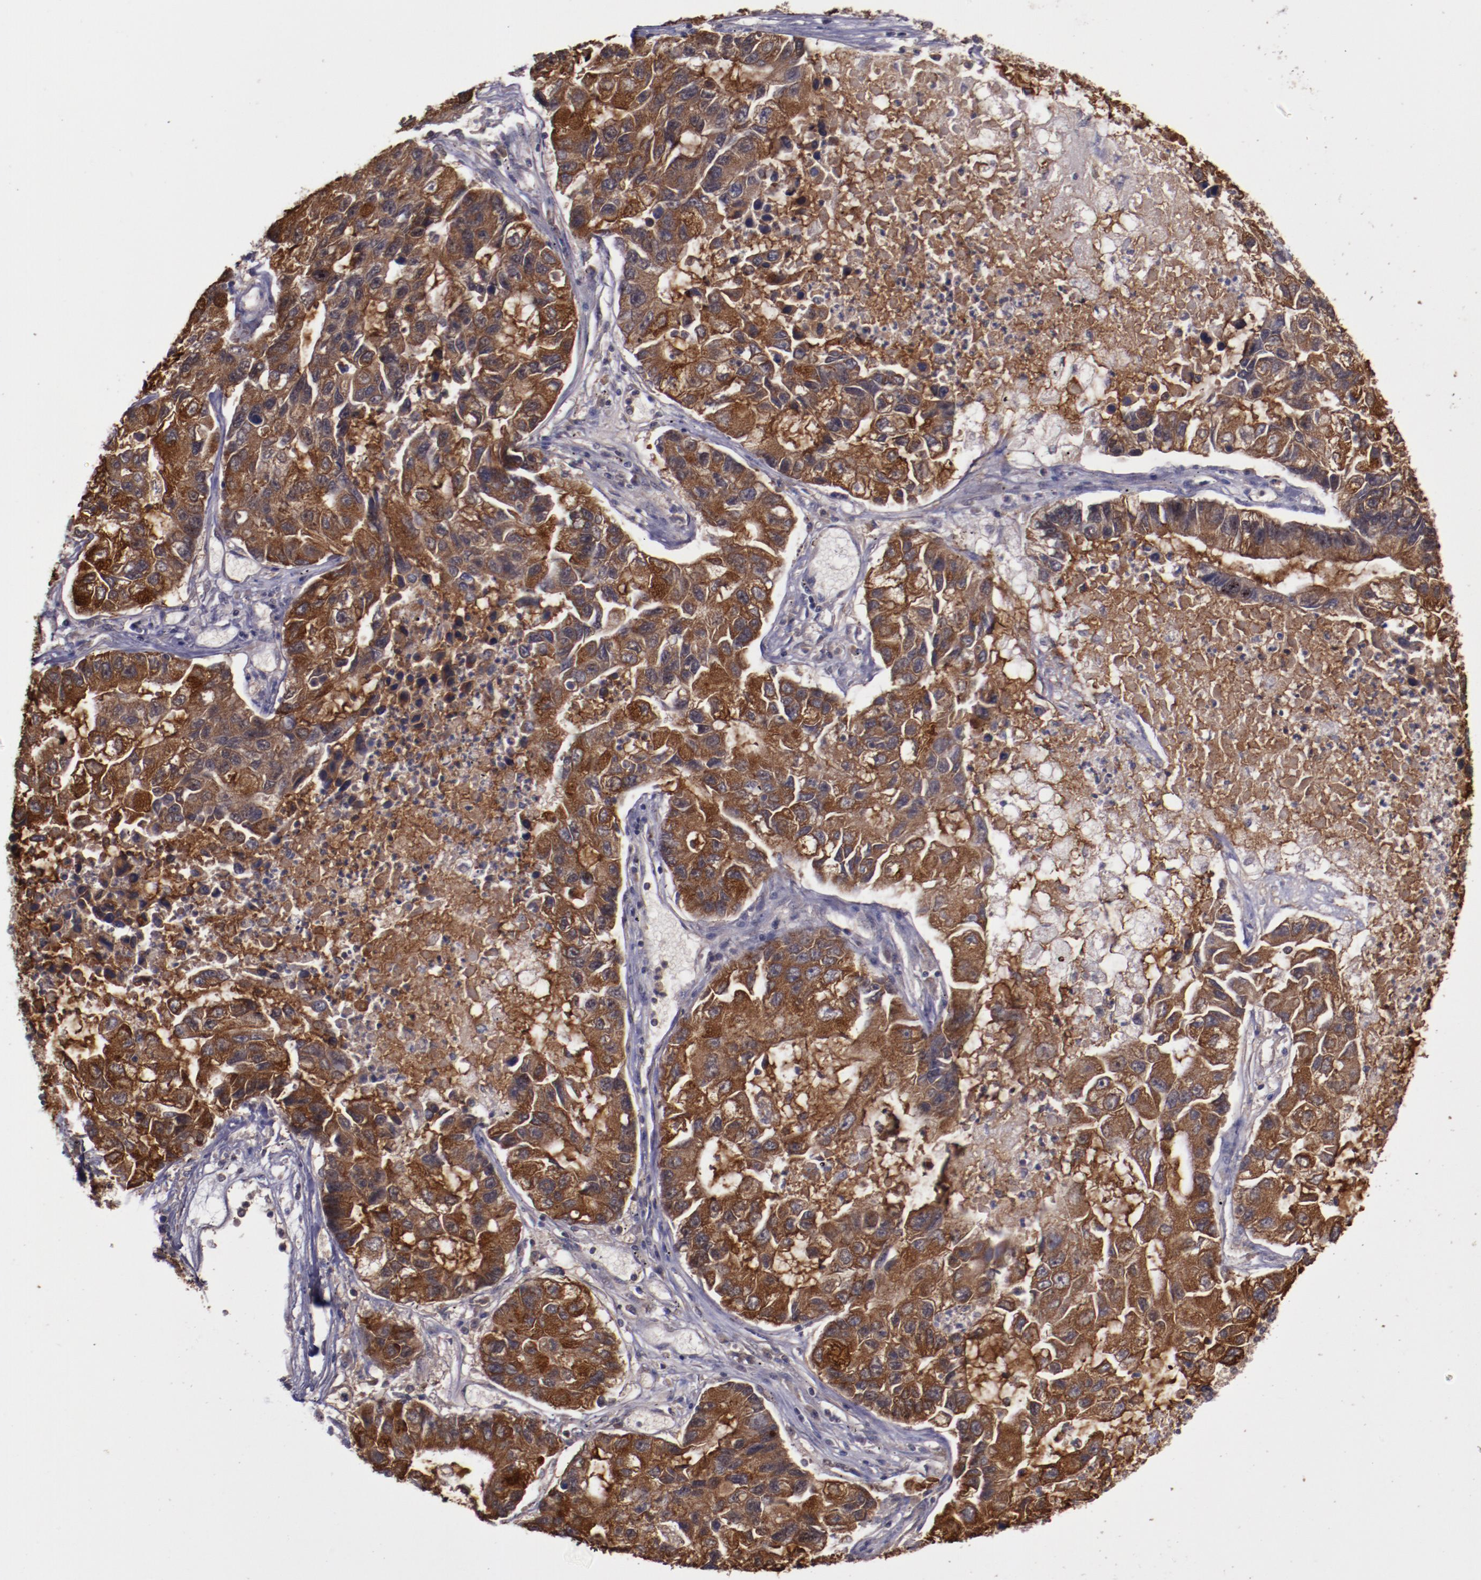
{"staining": {"intensity": "moderate", "quantity": ">75%", "location": "cytoplasmic/membranous"}, "tissue": "lung cancer", "cell_type": "Tumor cells", "image_type": "cancer", "snomed": [{"axis": "morphology", "description": "Adenocarcinoma, NOS"}, {"axis": "topography", "description": "Lung"}], "caption": "Adenocarcinoma (lung) was stained to show a protein in brown. There is medium levels of moderate cytoplasmic/membranous expression in approximately >75% of tumor cells. (IHC, brightfield microscopy, high magnification).", "gene": "FTSJ1", "patient": {"sex": "female", "age": 51}}